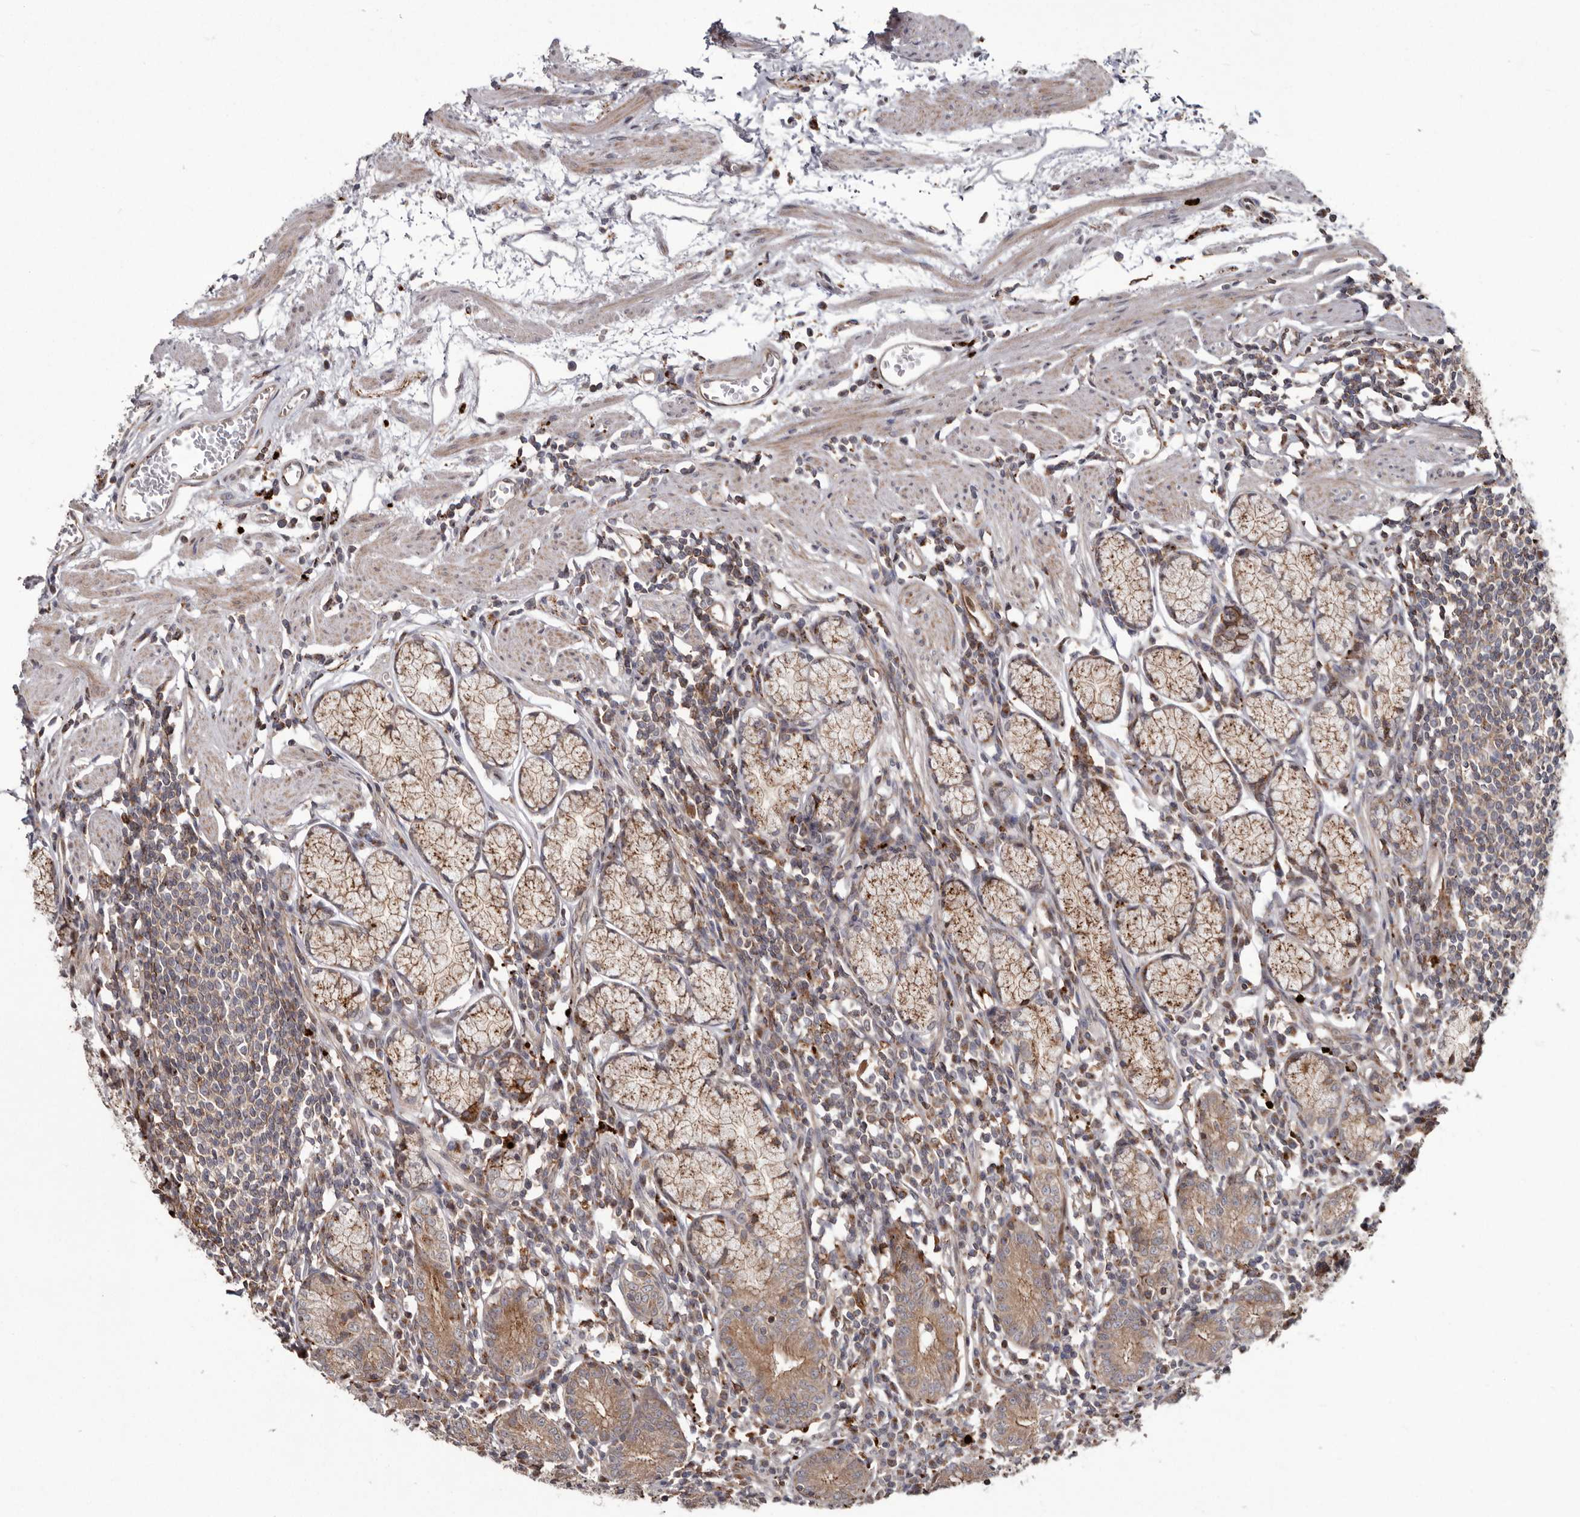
{"staining": {"intensity": "strong", "quantity": "25%-75%", "location": "cytoplasmic/membranous"}, "tissue": "stomach", "cell_type": "Glandular cells", "image_type": "normal", "snomed": [{"axis": "morphology", "description": "Normal tissue, NOS"}, {"axis": "topography", "description": "Stomach"}], "caption": "Immunohistochemical staining of unremarkable stomach displays high levels of strong cytoplasmic/membranous staining in about 25%-75% of glandular cells. (DAB IHC with brightfield microscopy, high magnification).", "gene": "NUP43", "patient": {"sex": "male", "age": 55}}